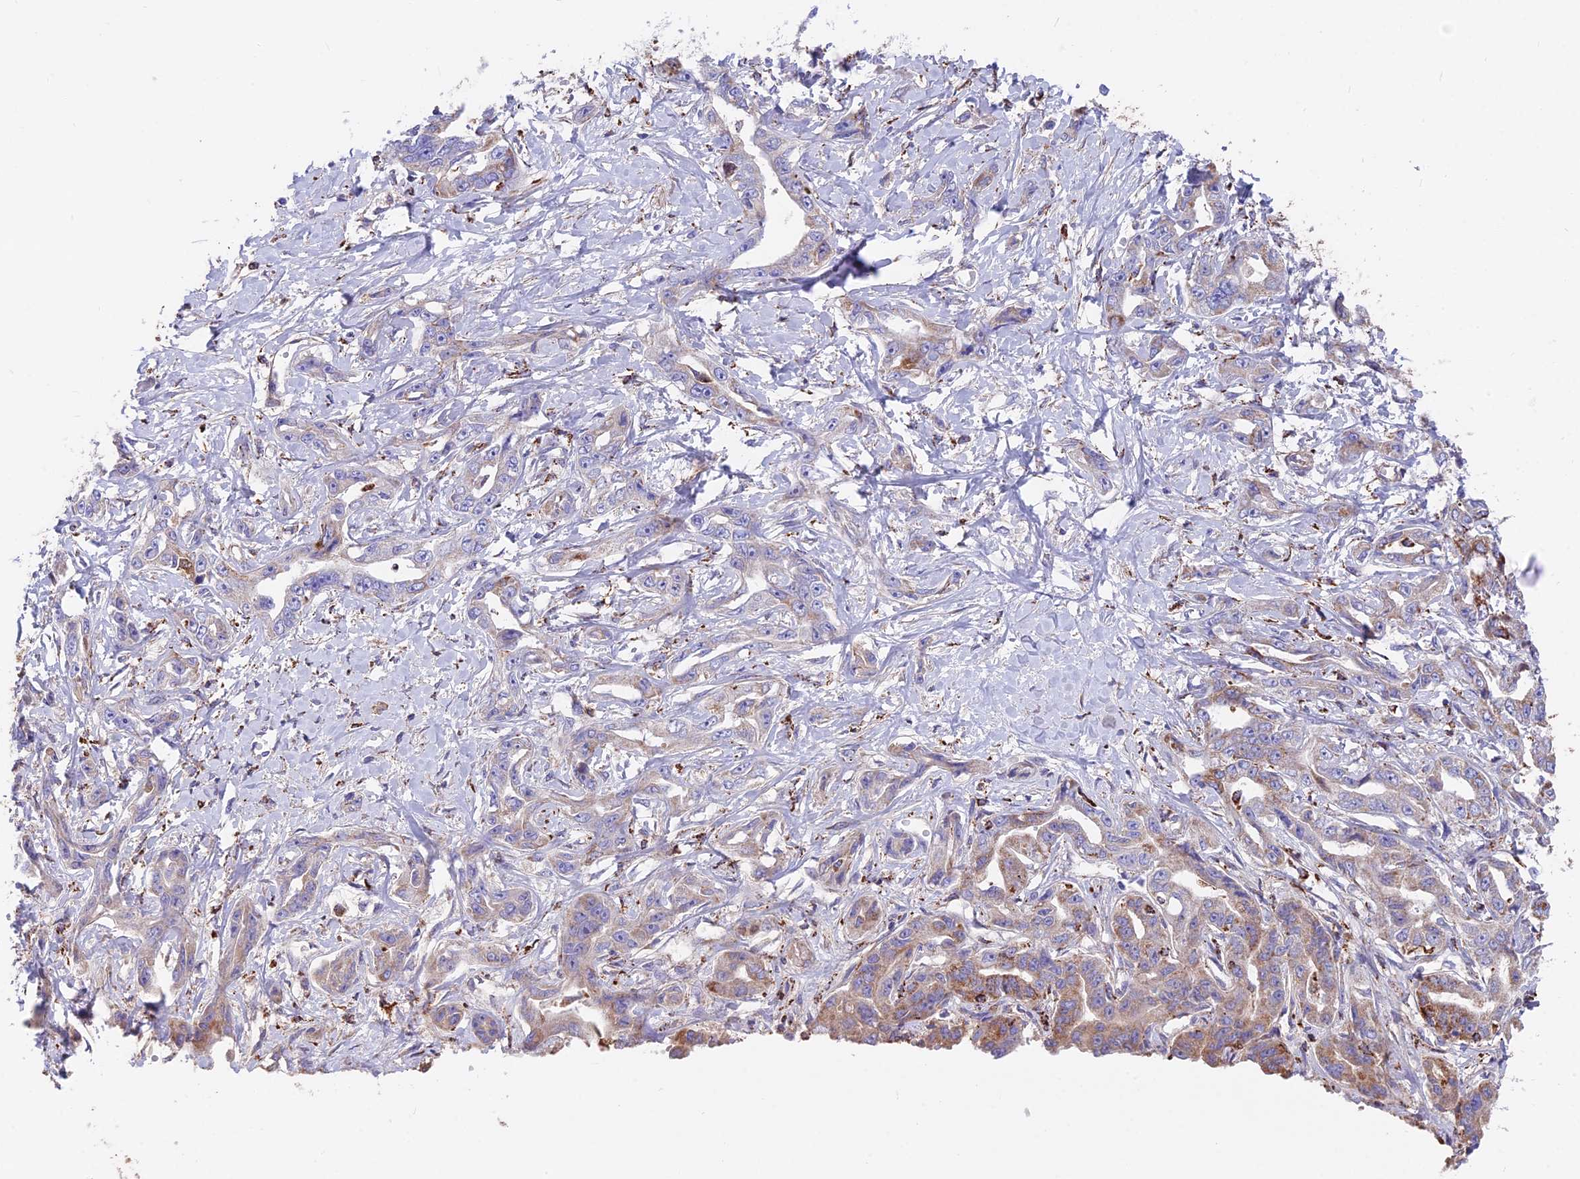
{"staining": {"intensity": "moderate", "quantity": "25%-75%", "location": "cytoplasmic/membranous"}, "tissue": "liver cancer", "cell_type": "Tumor cells", "image_type": "cancer", "snomed": [{"axis": "morphology", "description": "Cholangiocarcinoma"}, {"axis": "topography", "description": "Liver"}], "caption": "Protein staining of liver cancer tissue displays moderate cytoplasmic/membranous staining in about 25%-75% of tumor cells. Ihc stains the protein of interest in brown and the nuclei are stained blue.", "gene": "TIGD6", "patient": {"sex": "male", "age": 59}}